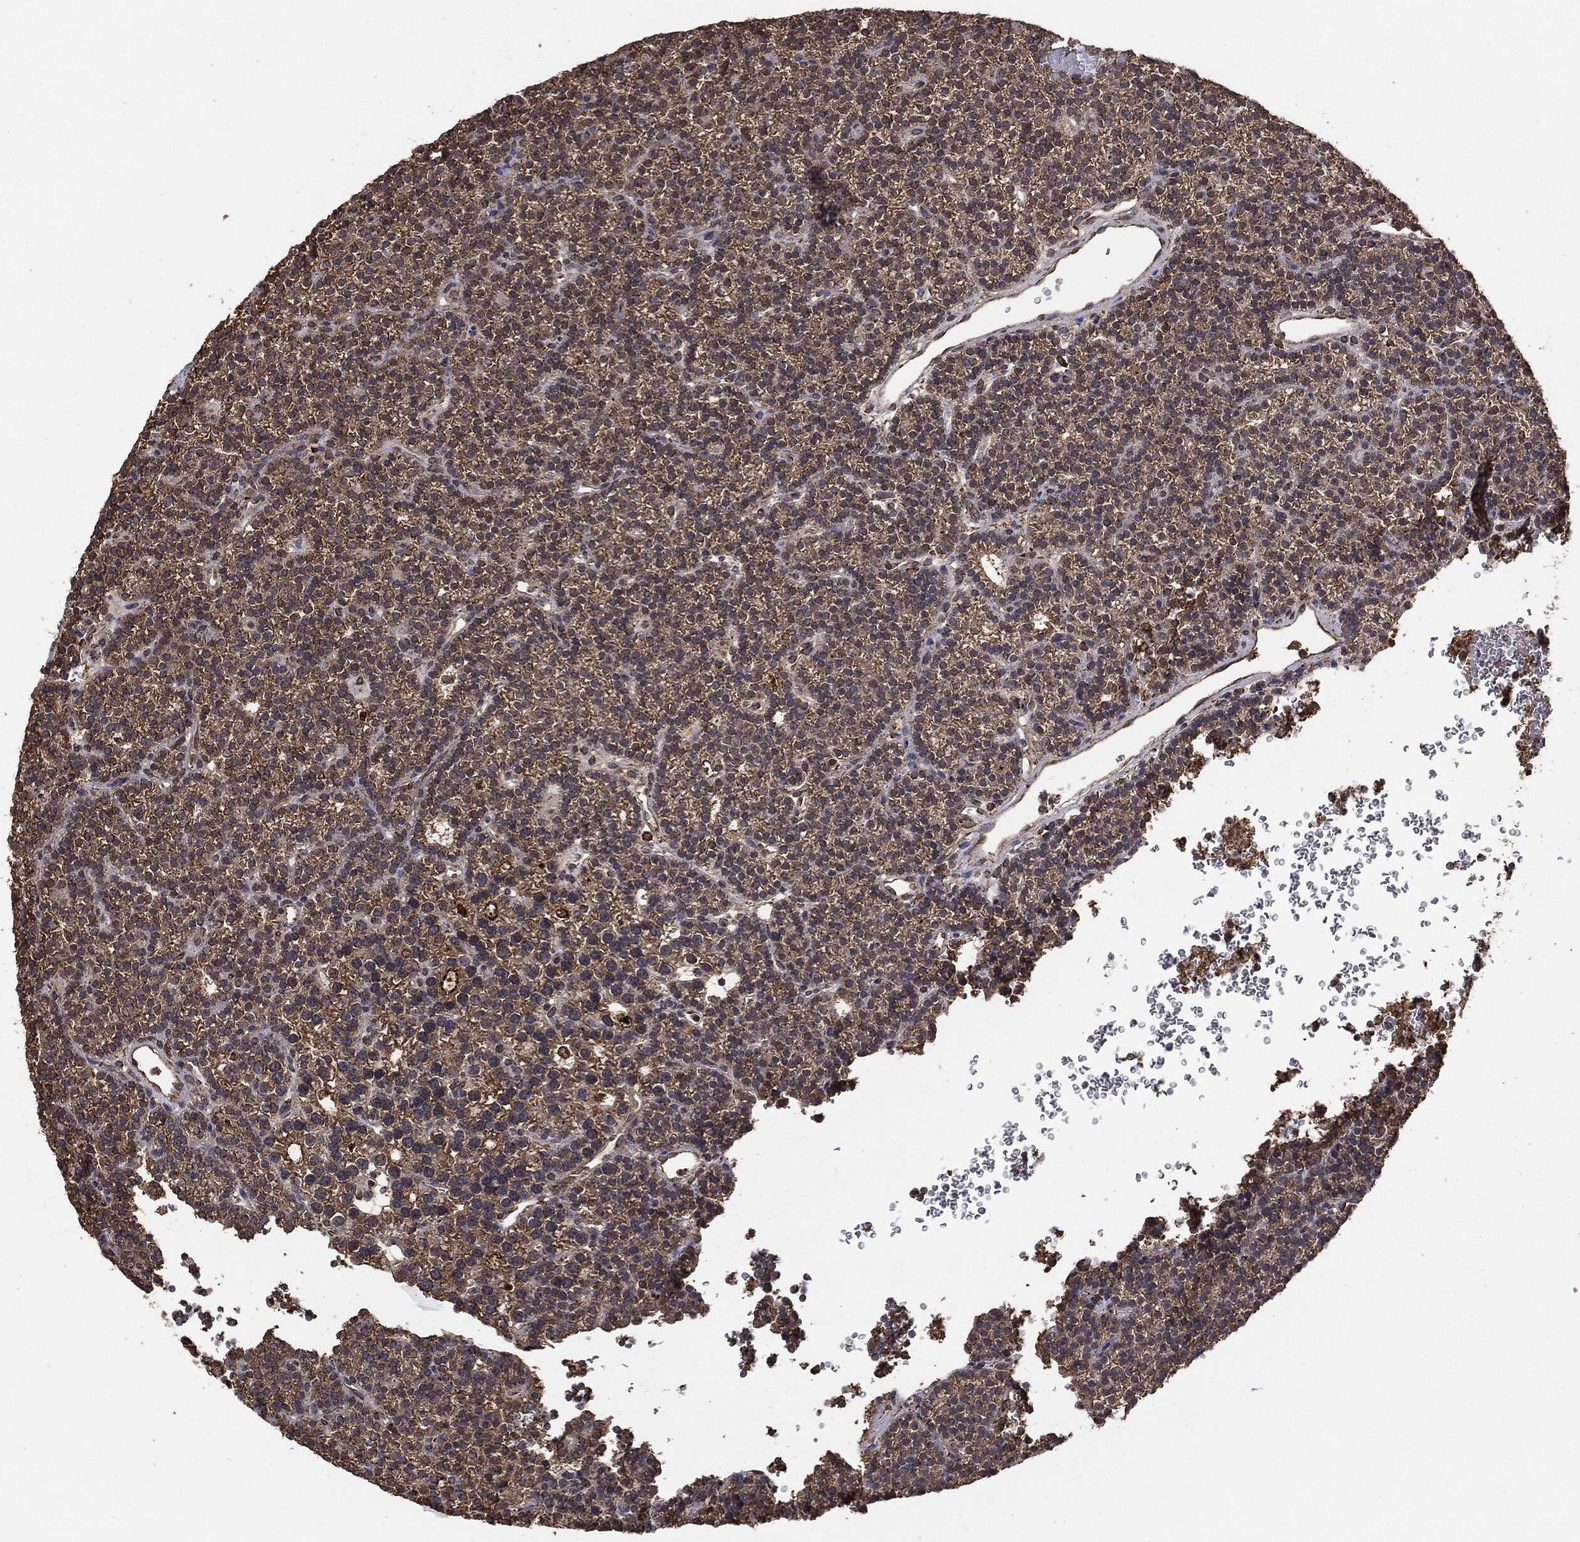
{"staining": {"intensity": "weak", "quantity": ">75%", "location": "cytoplasmic/membranous"}, "tissue": "parathyroid gland", "cell_type": "Glandular cells", "image_type": "normal", "snomed": [{"axis": "morphology", "description": "Normal tissue, NOS"}, {"axis": "topography", "description": "Parathyroid gland"}], "caption": "Immunohistochemistry (IHC) of normal human parathyroid gland demonstrates low levels of weak cytoplasmic/membranous positivity in approximately >75% of glandular cells.", "gene": "MTOR", "patient": {"sex": "female", "age": 42}}